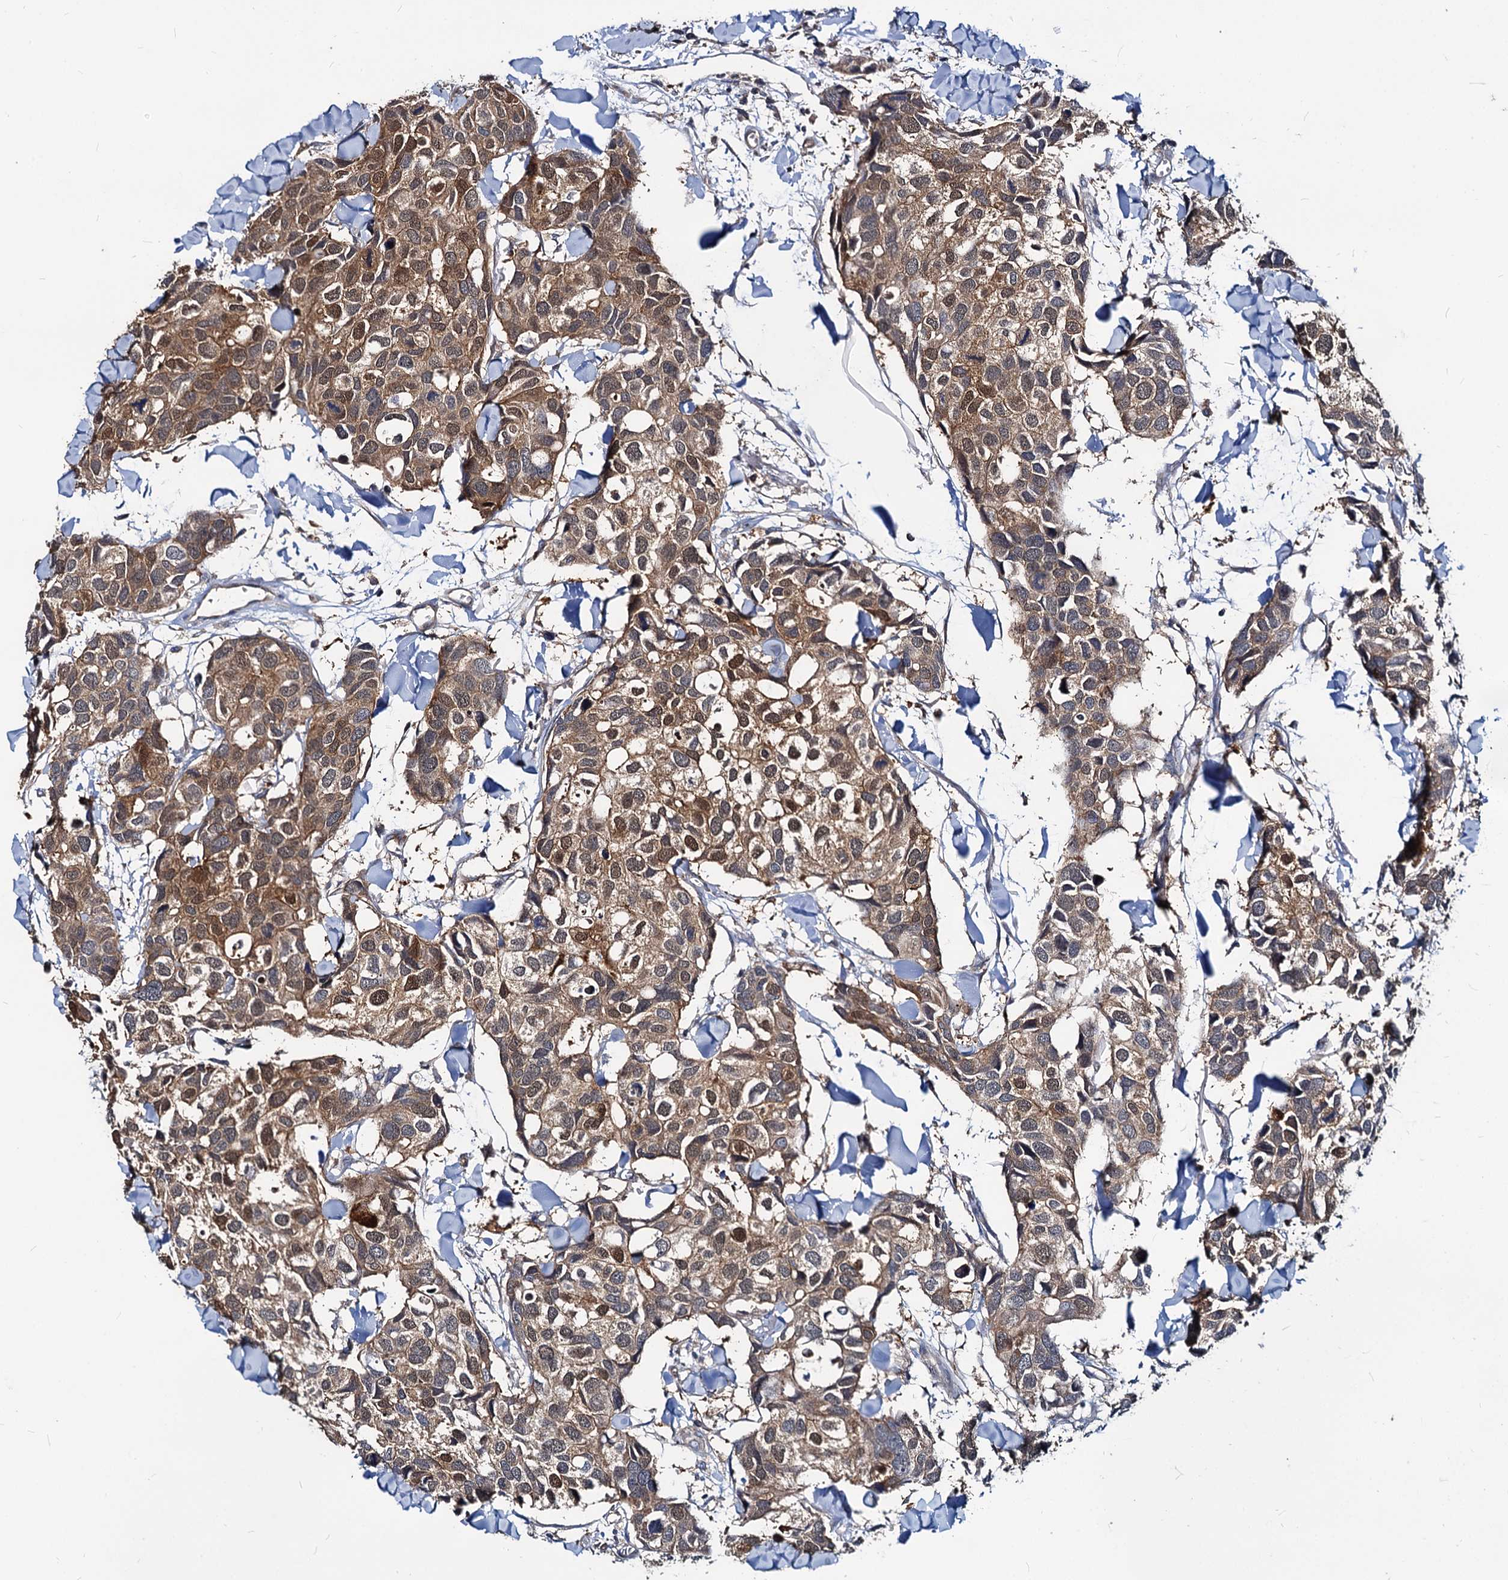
{"staining": {"intensity": "moderate", "quantity": ">75%", "location": "cytoplasmic/membranous,nuclear"}, "tissue": "breast cancer", "cell_type": "Tumor cells", "image_type": "cancer", "snomed": [{"axis": "morphology", "description": "Duct carcinoma"}, {"axis": "topography", "description": "Breast"}], "caption": "Invasive ductal carcinoma (breast) stained for a protein demonstrates moderate cytoplasmic/membranous and nuclear positivity in tumor cells. Nuclei are stained in blue.", "gene": "IDI1", "patient": {"sex": "female", "age": 83}}